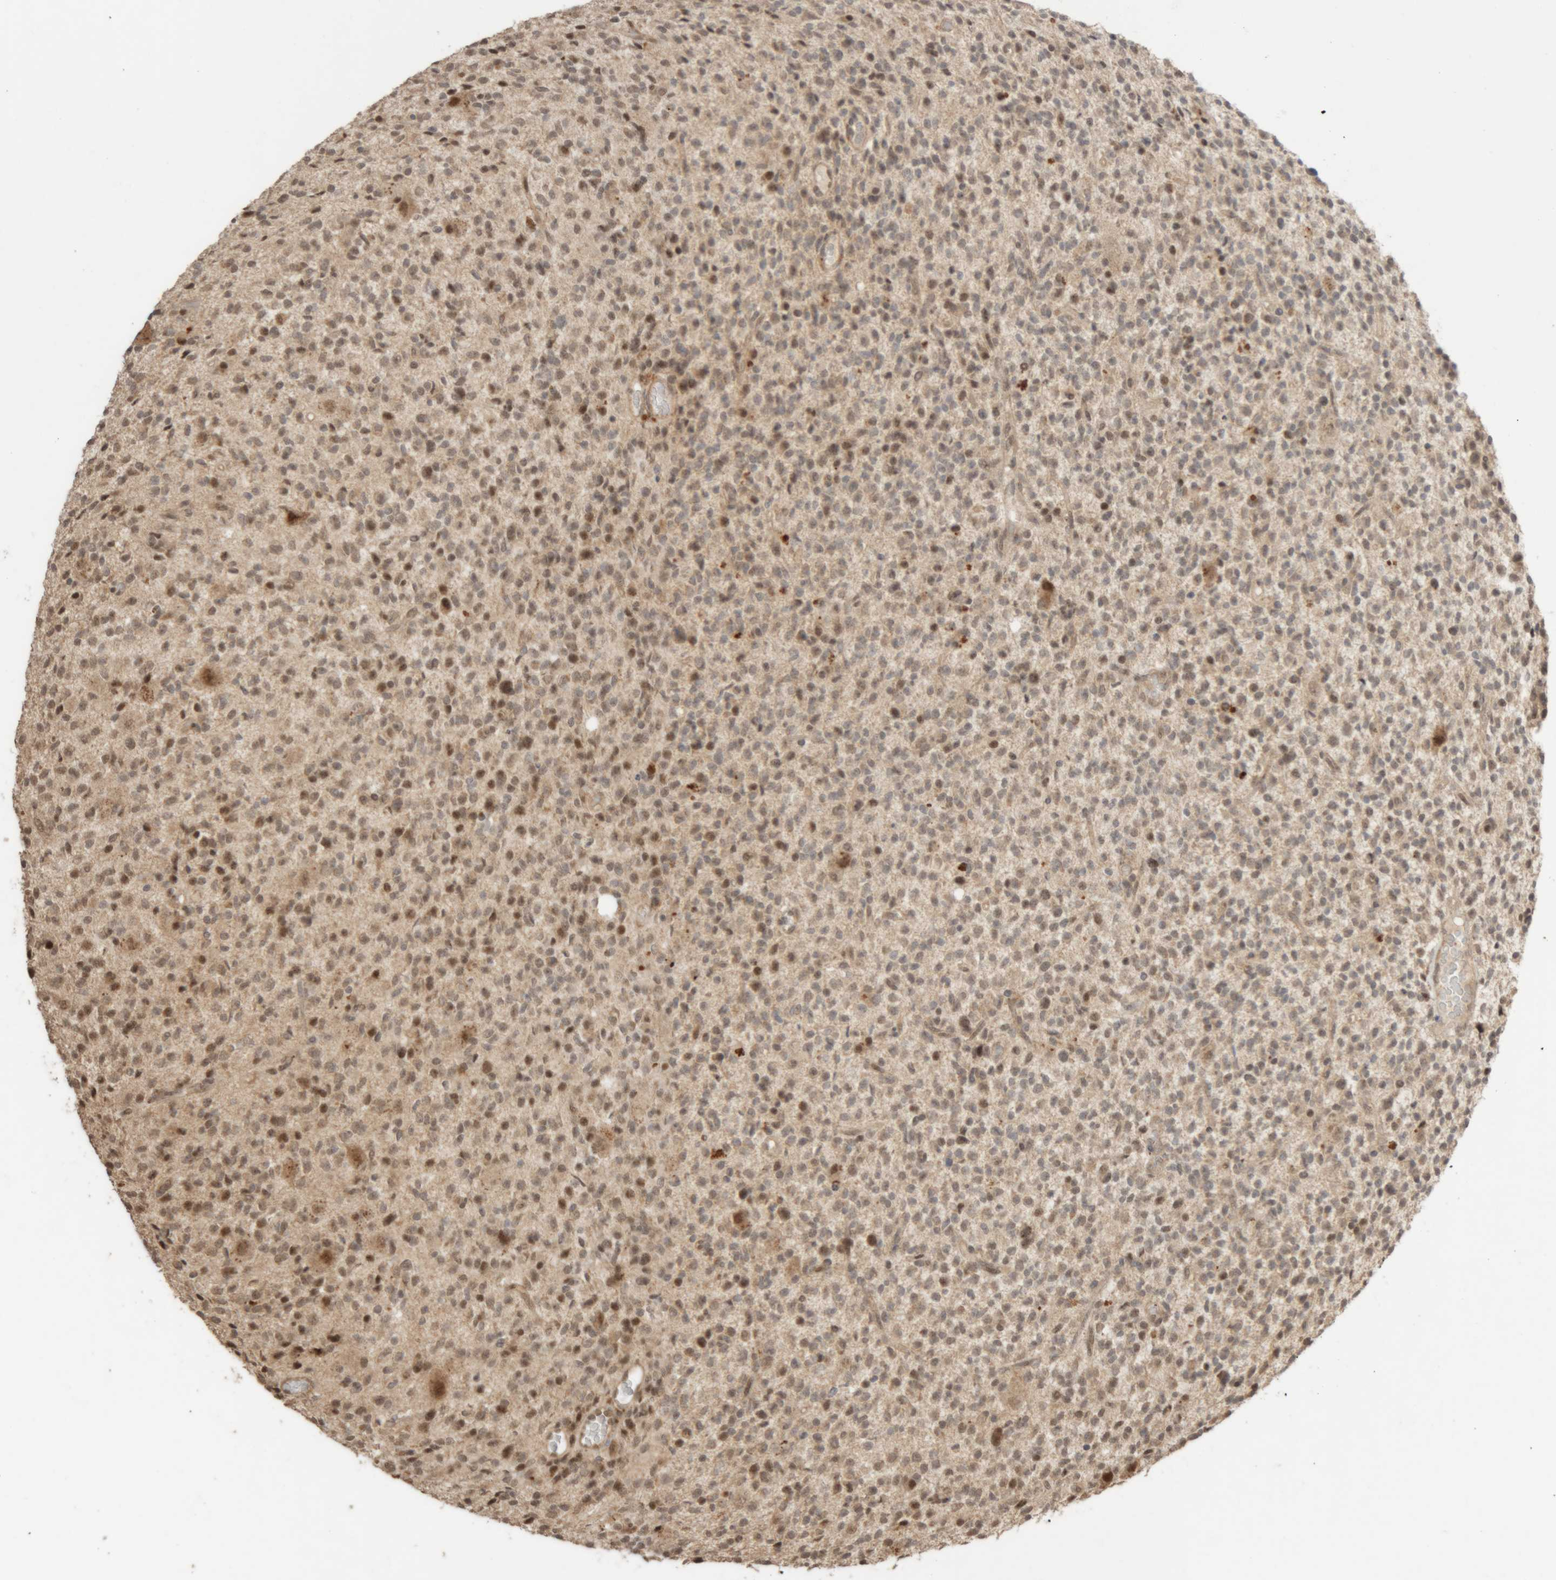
{"staining": {"intensity": "weak", "quantity": "25%-75%", "location": "nuclear"}, "tissue": "glioma", "cell_type": "Tumor cells", "image_type": "cancer", "snomed": [{"axis": "morphology", "description": "Glioma, malignant, High grade"}, {"axis": "topography", "description": "Brain"}], "caption": "Brown immunohistochemical staining in malignant glioma (high-grade) exhibits weak nuclear positivity in approximately 25%-75% of tumor cells. Nuclei are stained in blue.", "gene": "KEAP1", "patient": {"sex": "male", "age": 34}}